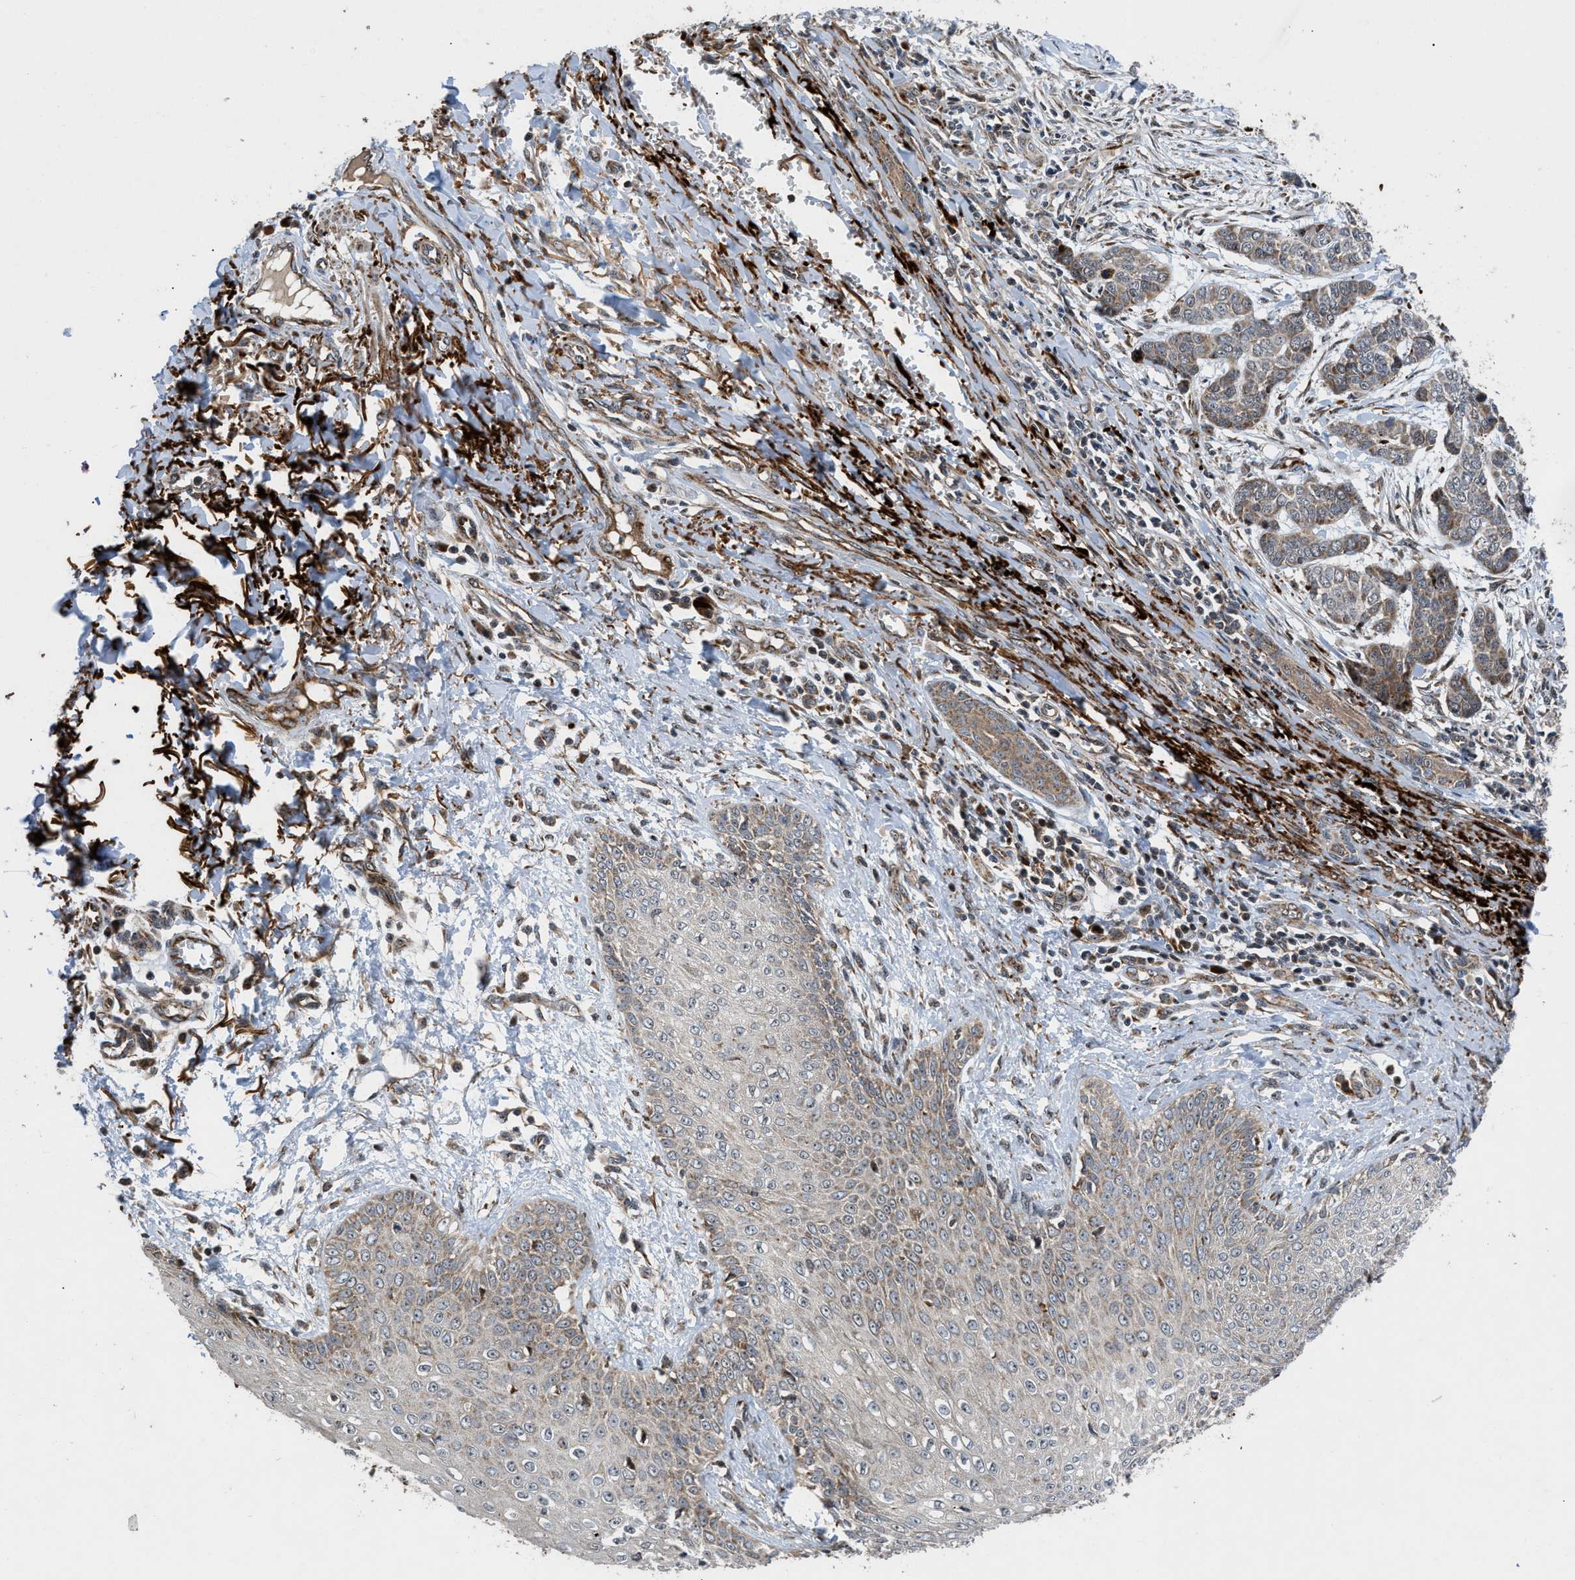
{"staining": {"intensity": "moderate", "quantity": "<25%", "location": "cytoplasmic/membranous"}, "tissue": "skin cancer", "cell_type": "Tumor cells", "image_type": "cancer", "snomed": [{"axis": "morphology", "description": "Basal cell carcinoma"}, {"axis": "topography", "description": "Skin"}], "caption": "IHC (DAB (3,3'-diaminobenzidine)) staining of human basal cell carcinoma (skin) demonstrates moderate cytoplasmic/membranous protein expression in approximately <25% of tumor cells. (brown staining indicates protein expression, while blue staining denotes nuclei).", "gene": "AP3M2", "patient": {"sex": "female", "age": 64}}